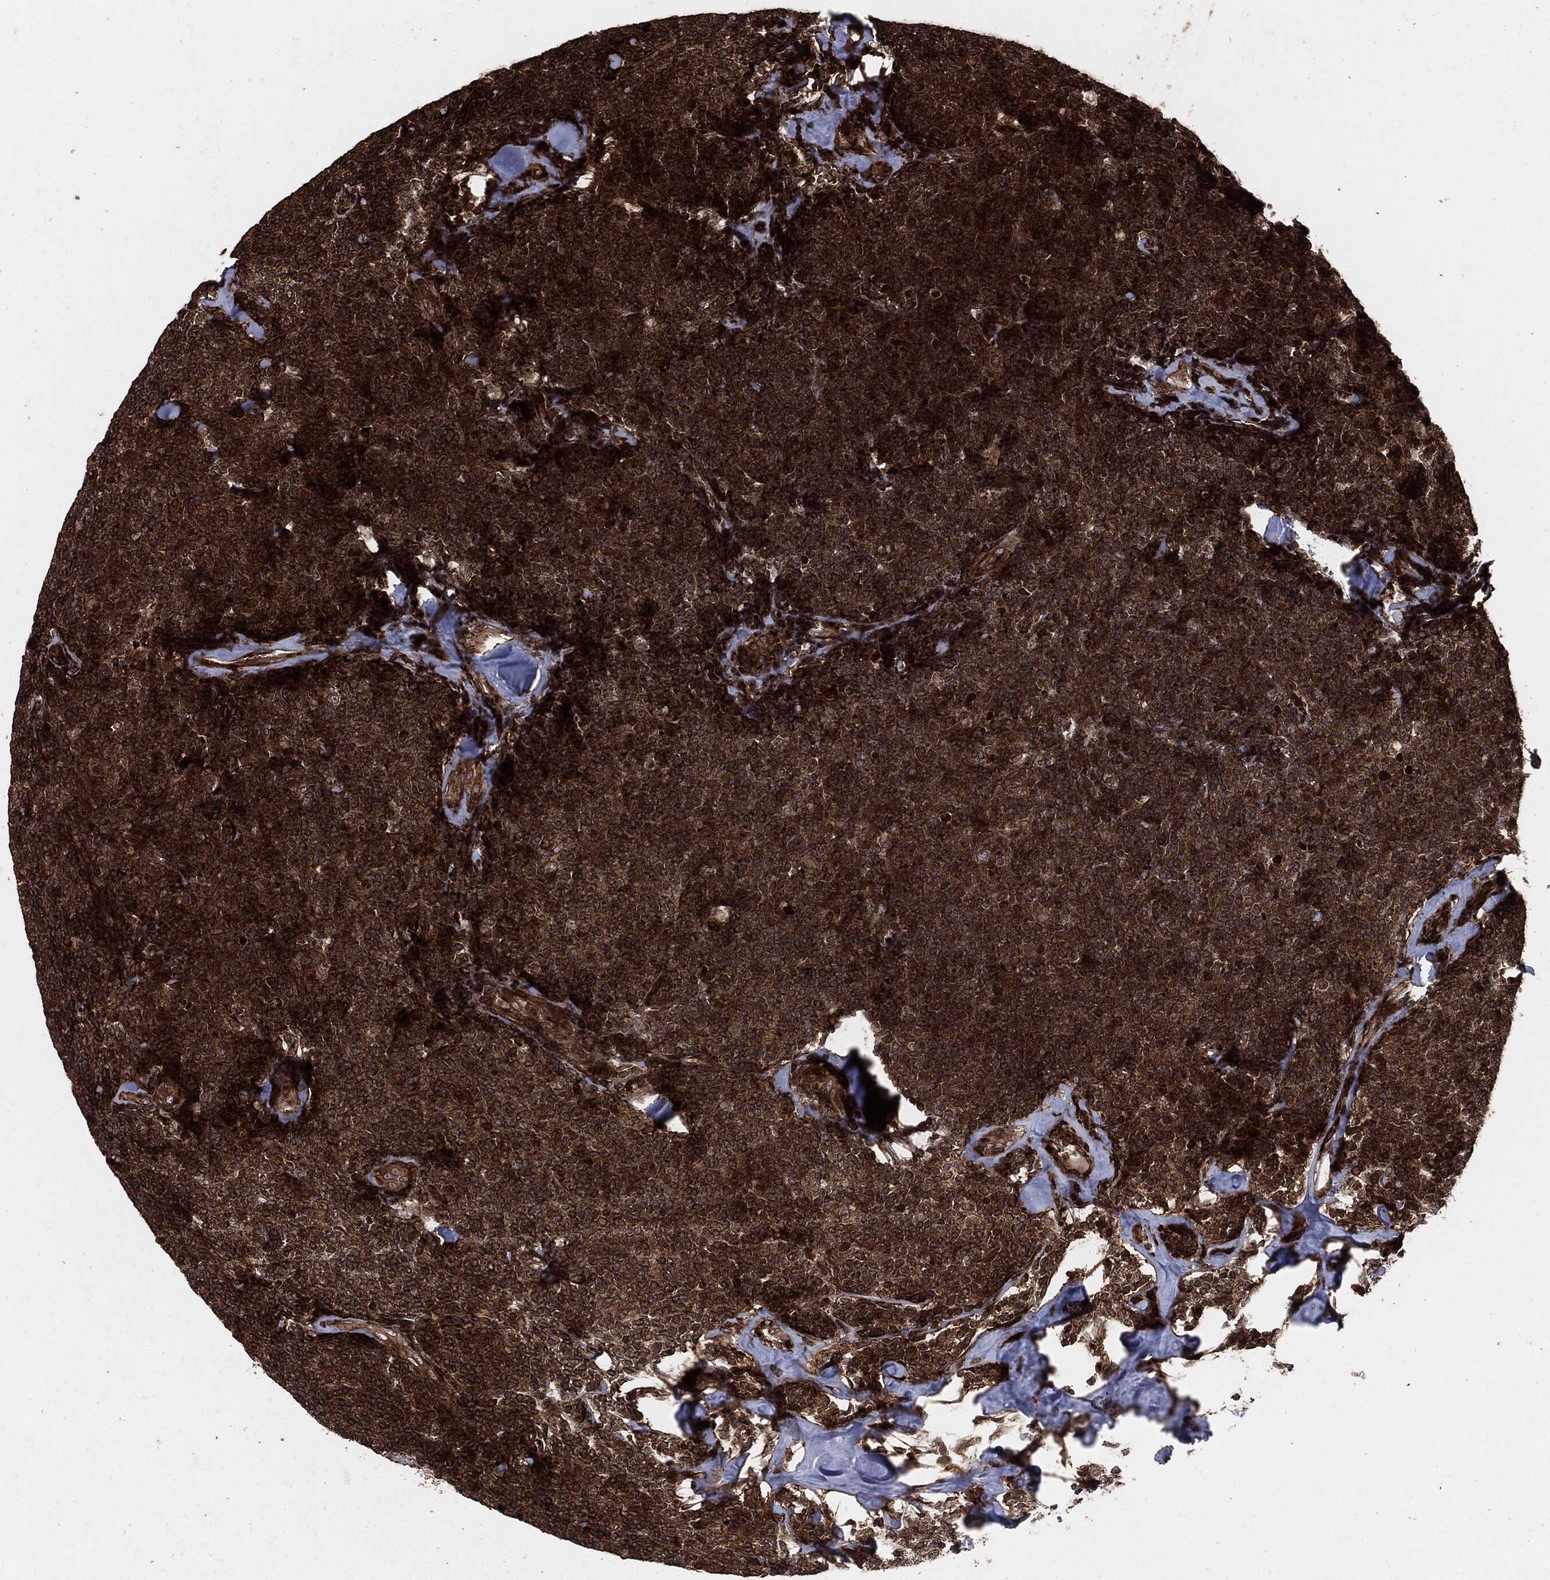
{"staining": {"intensity": "strong", "quantity": ">75%", "location": "cytoplasmic/membranous"}, "tissue": "lymphoma", "cell_type": "Tumor cells", "image_type": "cancer", "snomed": [{"axis": "morphology", "description": "Malignant lymphoma, non-Hodgkin's type, Low grade"}, {"axis": "topography", "description": "Lymph node"}], "caption": "The histopathology image displays staining of malignant lymphoma, non-Hodgkin's type (low-grade), revealing strong cytoplasmic/membranous protein staining (brown color) within tumor cells. (DAB (3,3'-diaminobenzidine) IHC, brown staining for protein, blue staining for nuclei).", "gene": "IFIT1", "patient": {"sex": "female", "age": 56}}